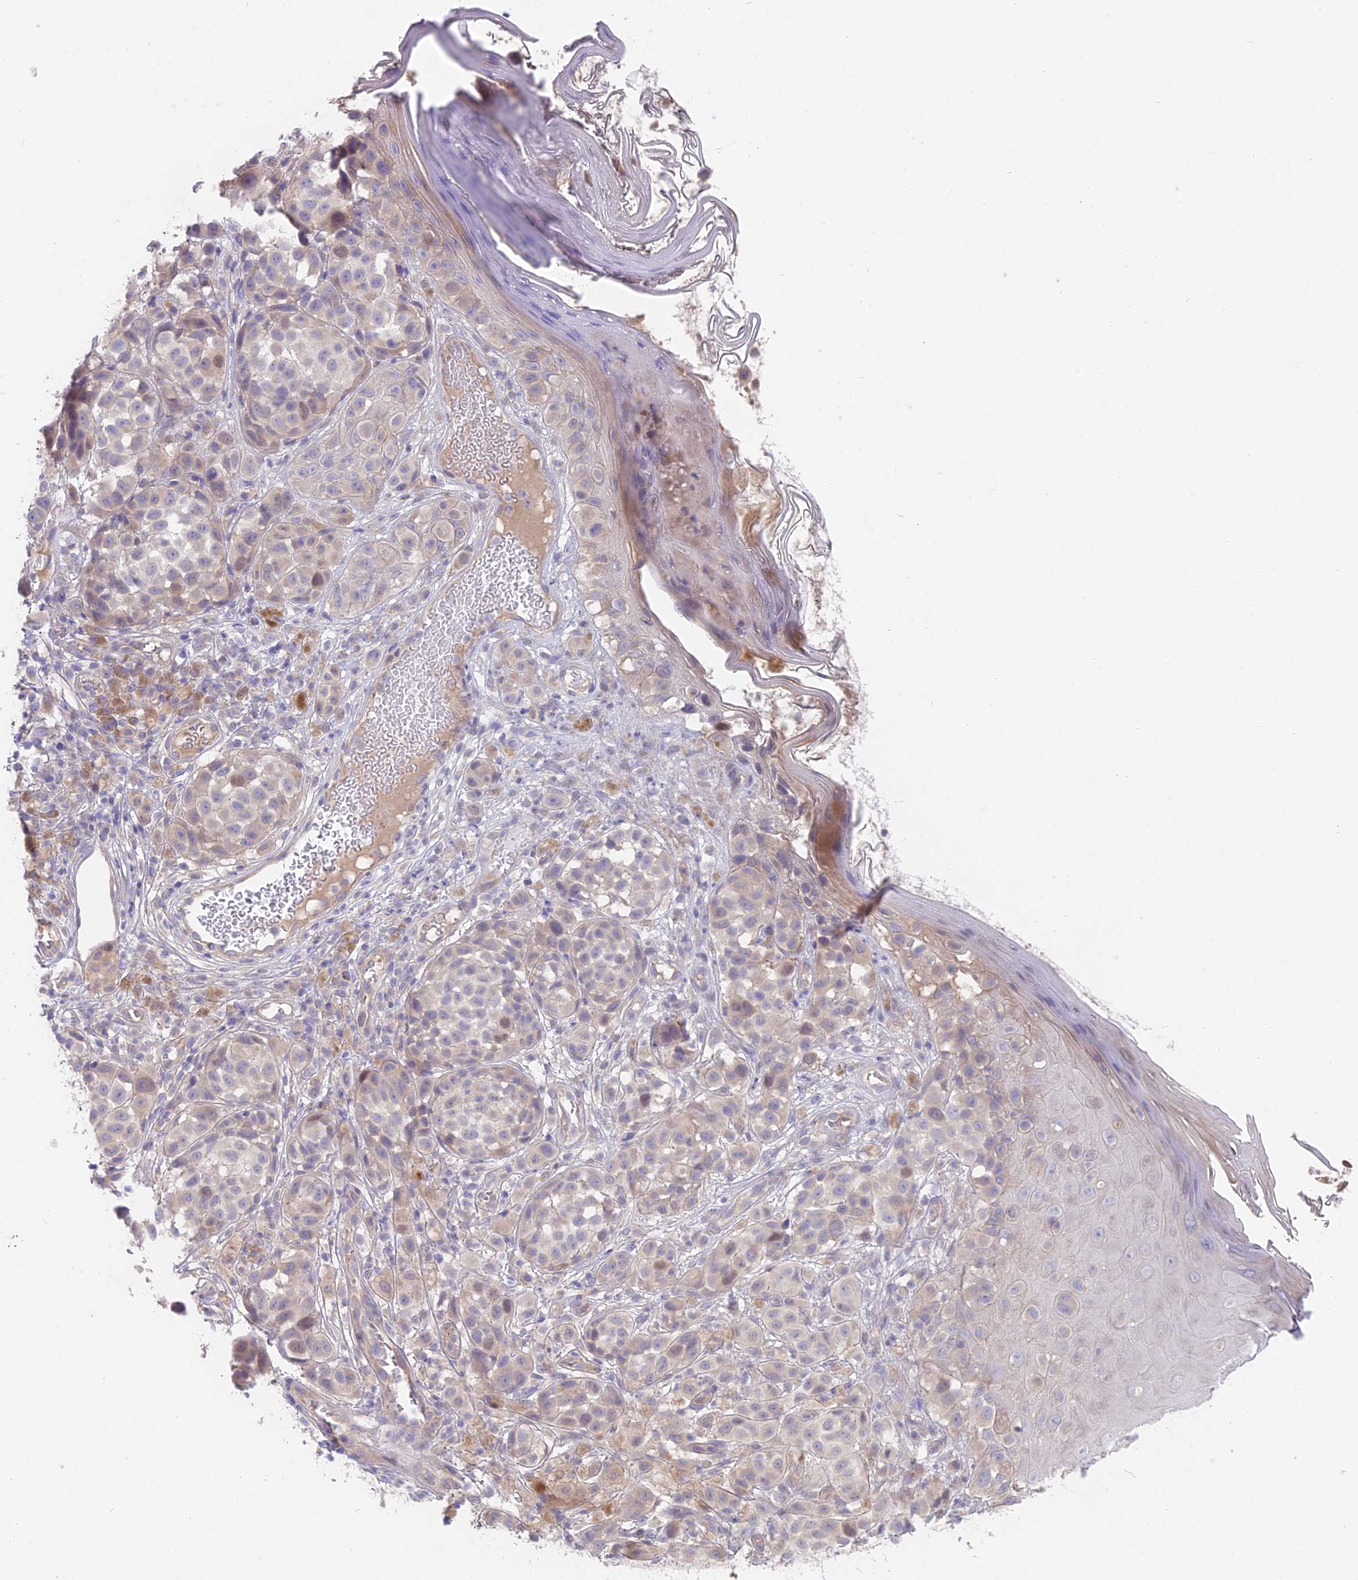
{"staining": {"intensity": "weak", "quantity": "<25%", "location": "cytoplasmic/membranous"}, "tissue": "melanoma", "cell_type": "Tumor cells", "image_type": "cancer", "snomed": [{"axis": "morphology", "description": "Malignant melanoma, NOS"}, {"axis": "topography", "description": "Skin"}], "caption": "IHC of human melanoma demonstrates no positivity in tumor cells. Brightfield microscopy of immunohistochemistry (IHC) stained with DAB (3,3'-diaminobenzidine) (brown) and hematoxylin (blue), captured at high magnification.", "gene": "FAM168B", "patient": {"sex": "male", "age": 38}}